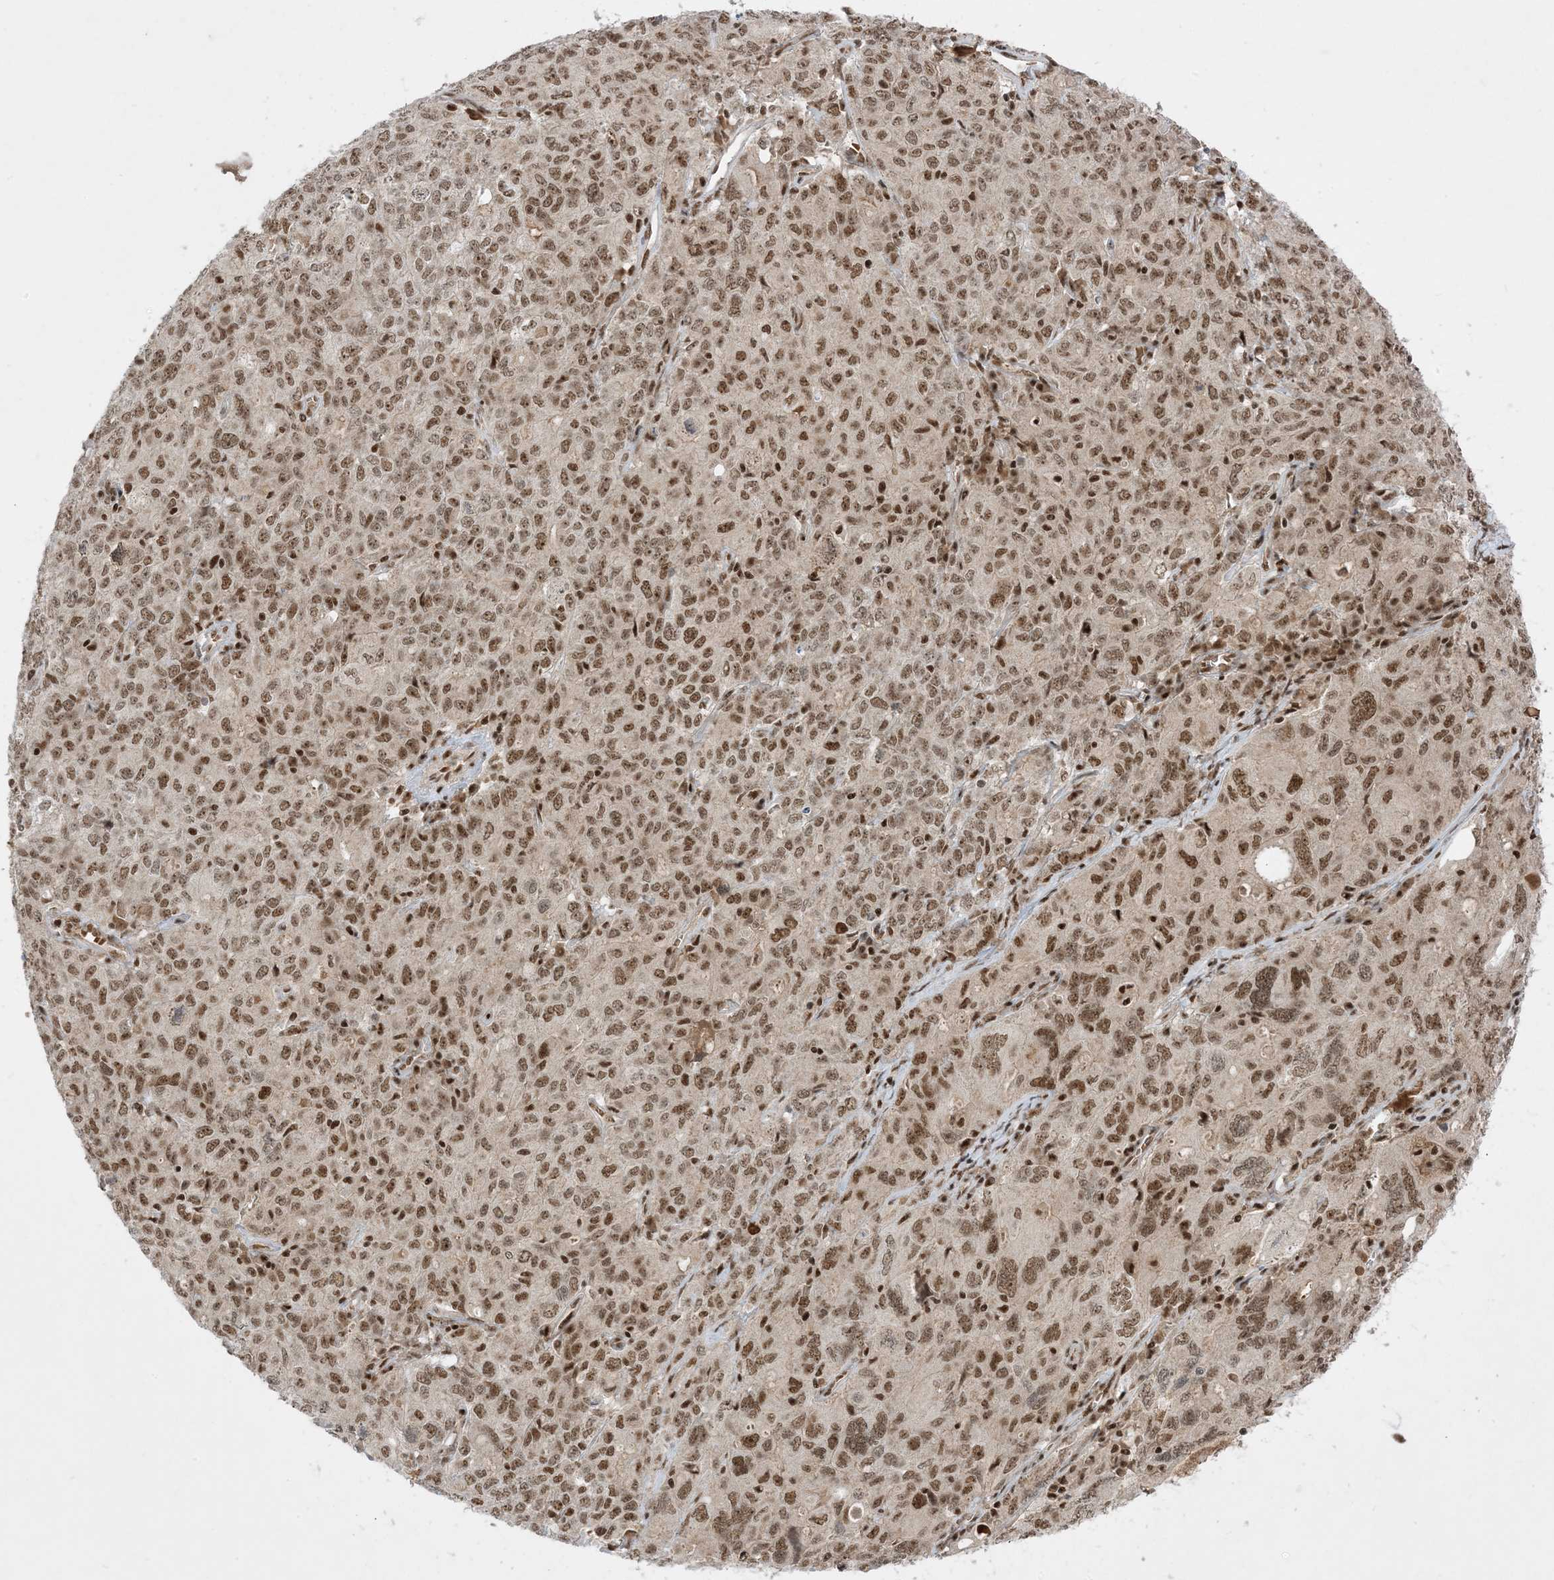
{"staining": {"intensity": "moderate", "quantity": ">75%", "location": "nuclear"}, "tissue": "ovarian cancer", "cell_type": "Tumor cells", "image_type": "cancer", "snomed": [{"axis": "morphology", "description": "Carcinoma, endometroid"}, {"axis": "topography", "description": "Ovary"}], "caption": "Brown immunohistochemical staining in human ovarian endometroid carcinoma exhibits moderate nuclear expression in about >75% of tumor cells. The staining was performed using DAB, with brown indicating positive protein expression. Nuclei are stained blue with hematoxylin.", "gene": "PPIL2", "patient": {"sex": "female", "age": 62}}